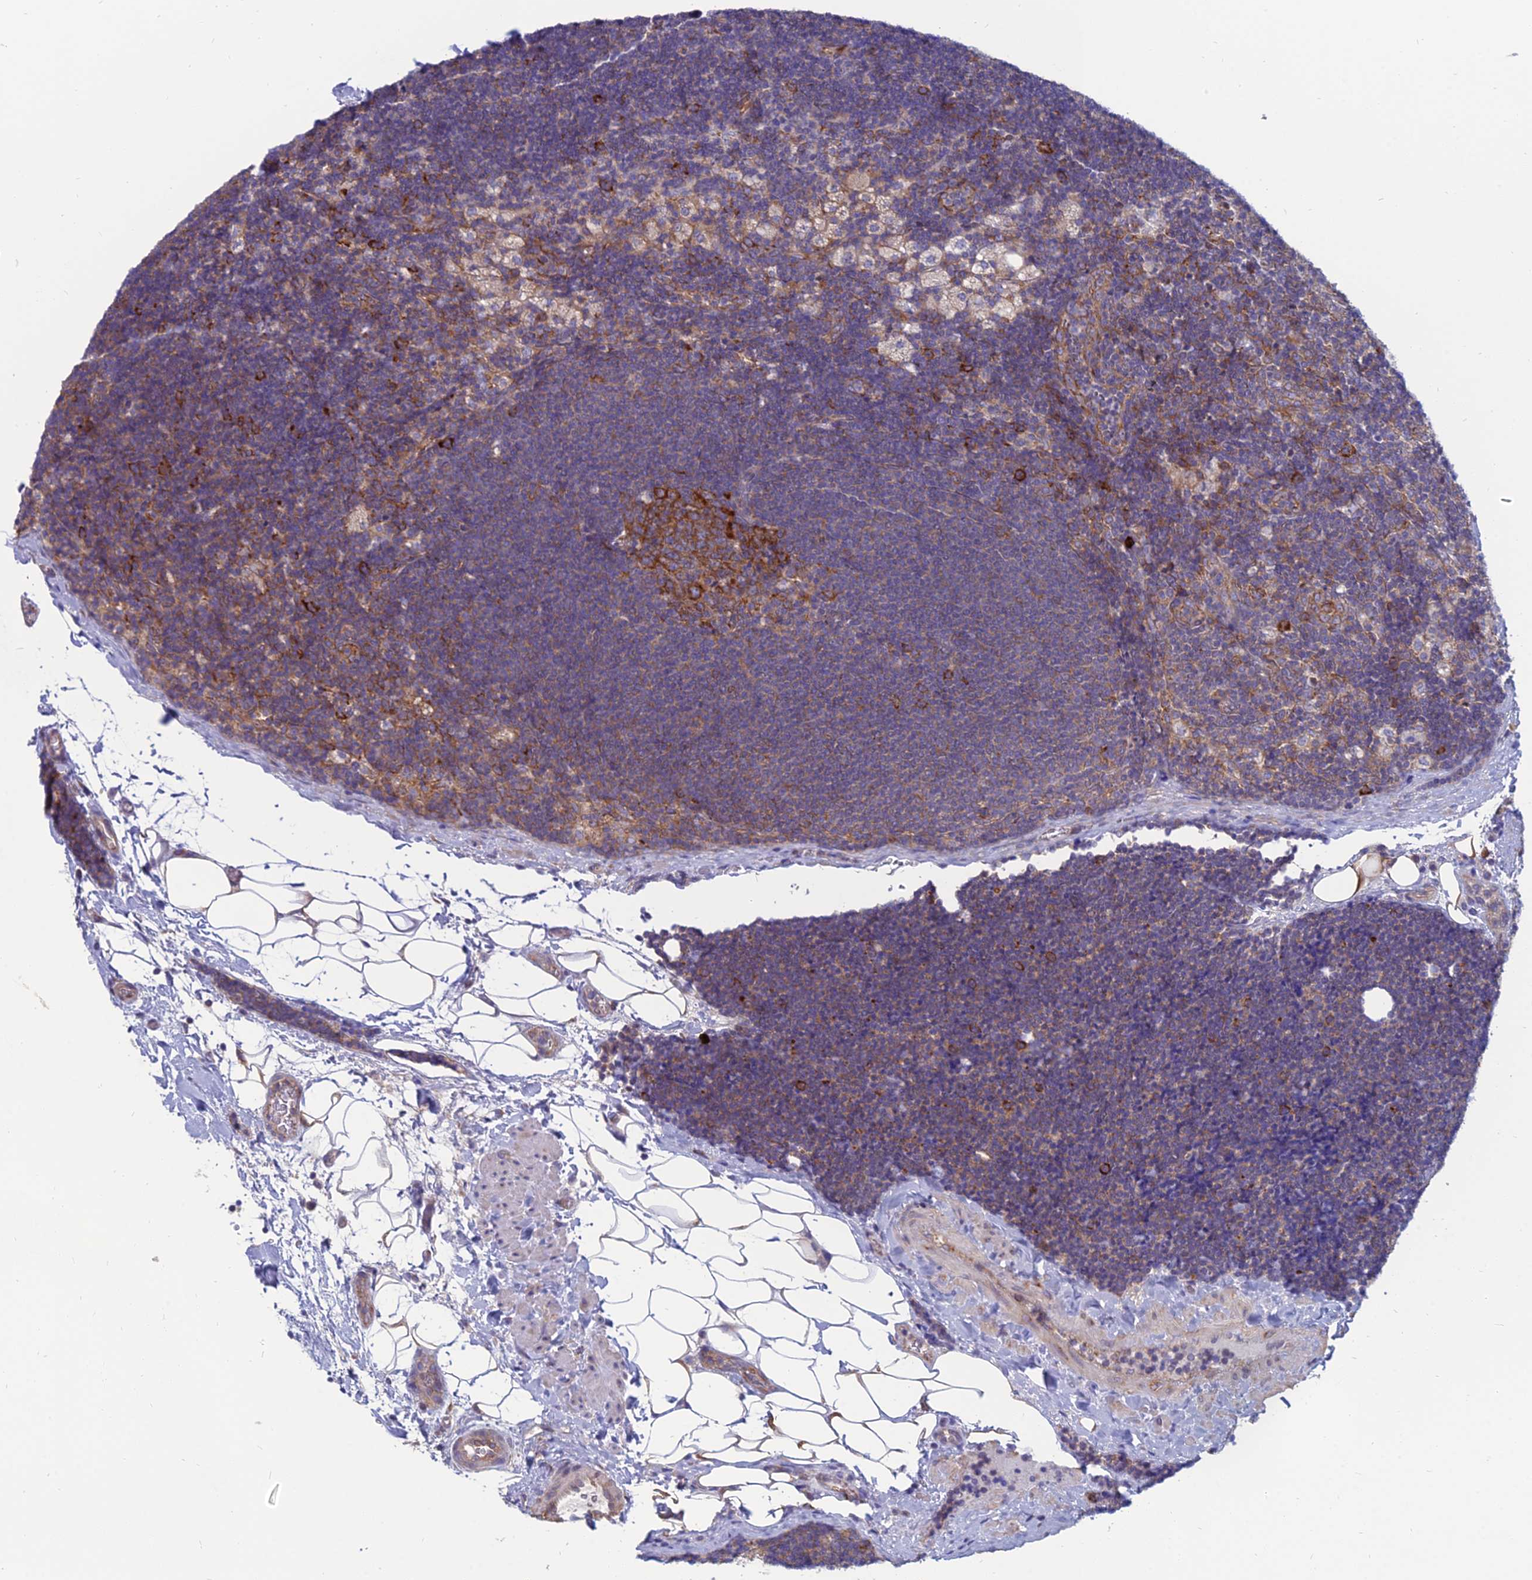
{"staining": {"intensity": "strong", "quantity": ">75%", "location": "cytoplasmic/membranous"}, "tissue": "lymph node", "cell_type": "Germinal center cells", "image_type": "normal", "snomed": [{"axis": "morphology", "description": "Normal tissue, NOS"}, {"axis": "topography", "description": "Lymph node"}], "caption": "Immunohistochemical staining of normal lymph node exhibits high levels of strong cytoplasmic/membranous staining in approximately >75% of germinal center cells.", "gene": "TXLNA", "patient": {"sex": "male", "age": 24}}